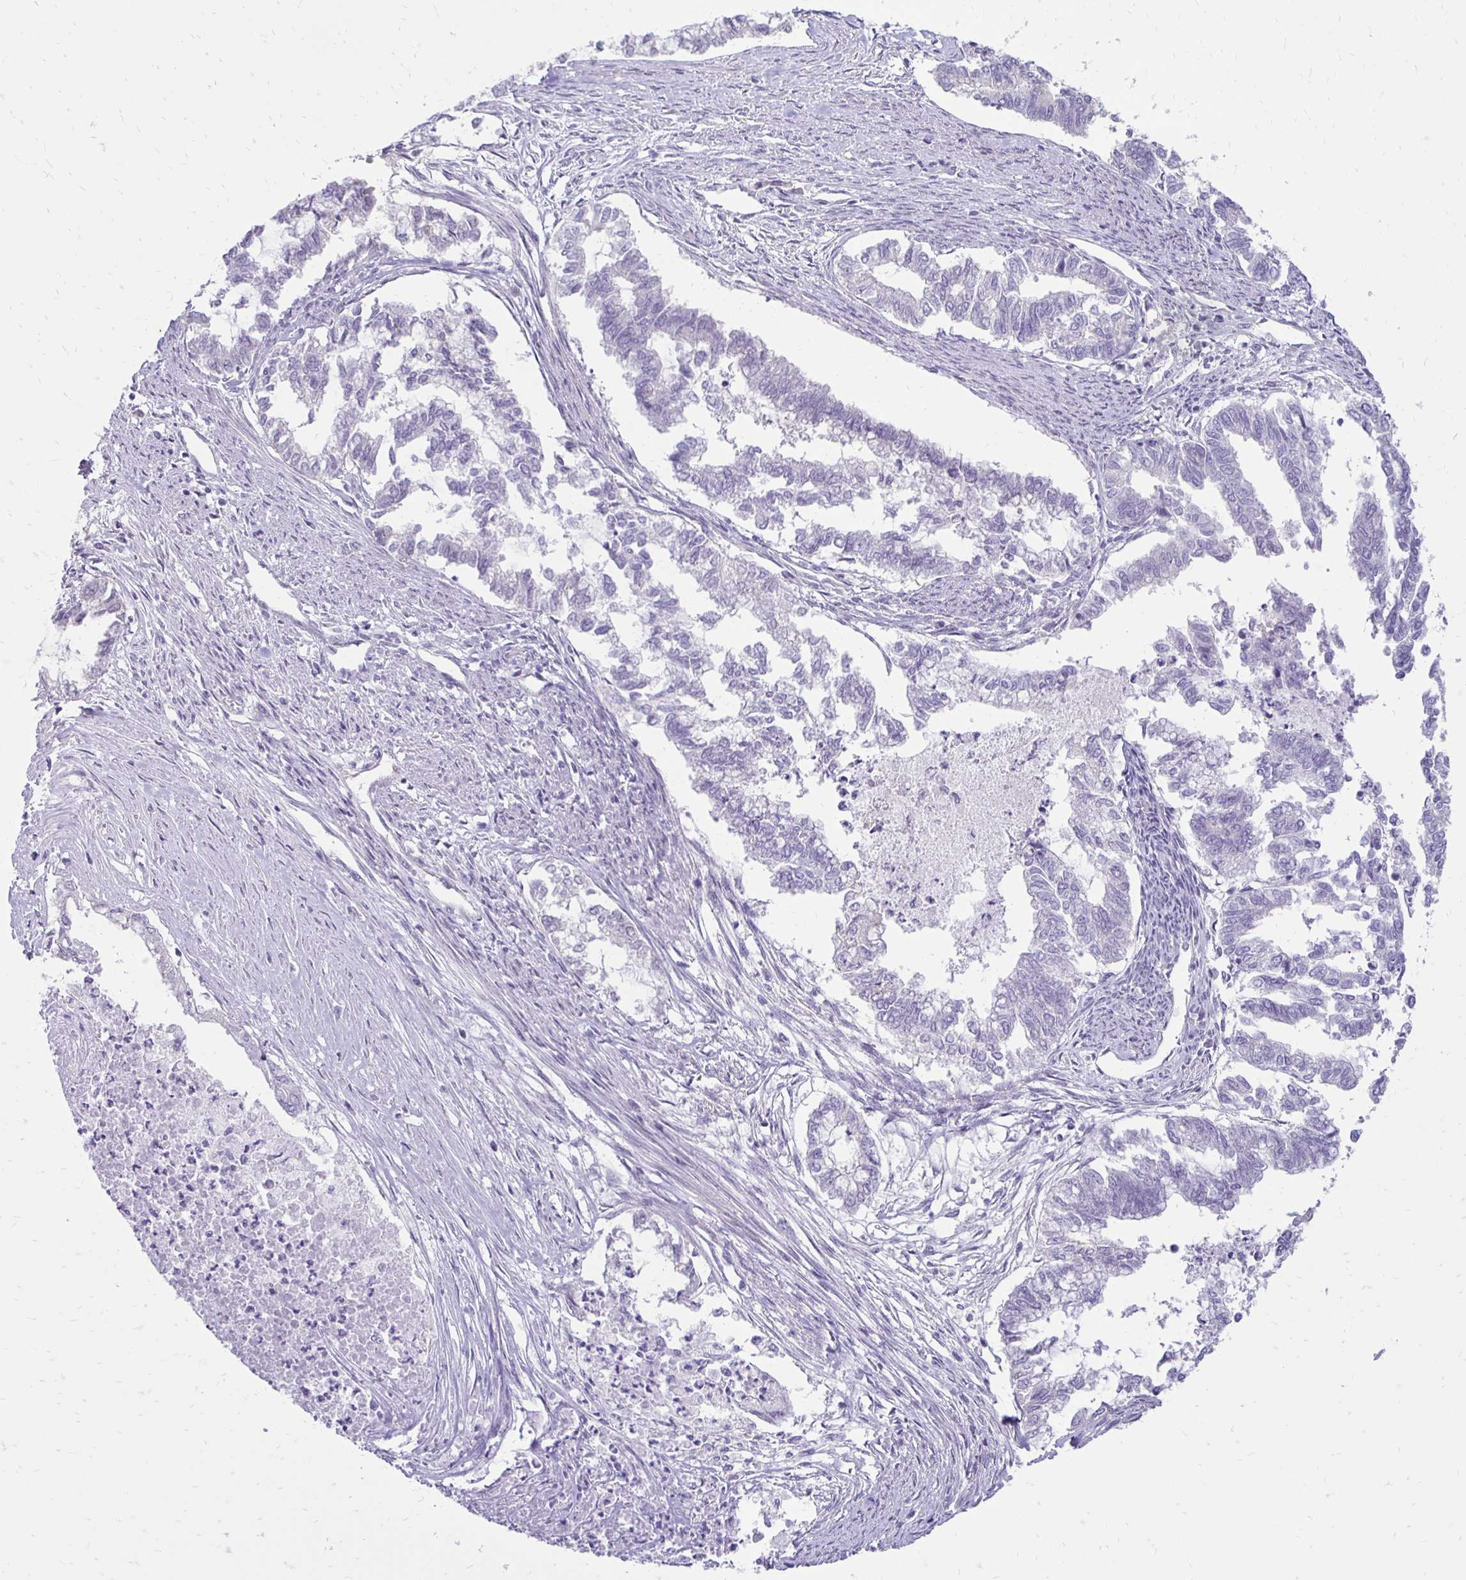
{"staining": {"intensity": "negative", "quantity": "none", "location": "none"}, "tissue": "endometrial cancer", "cell_type": "Tumor cells", "image_type": "cancer", "snomed": [{"axis": "morphology", "description": "Adenocarcinoma, NOS"}, {"axis": "topography", "description": "Endometrium"}], "caption": "High power microscopy image of an immunohistochemistry micrograph of endometrial cancer, revealing no significant staining in tumor cells.", "gene": "GAS2", "patient": {"sex": "female", "age": 79}}